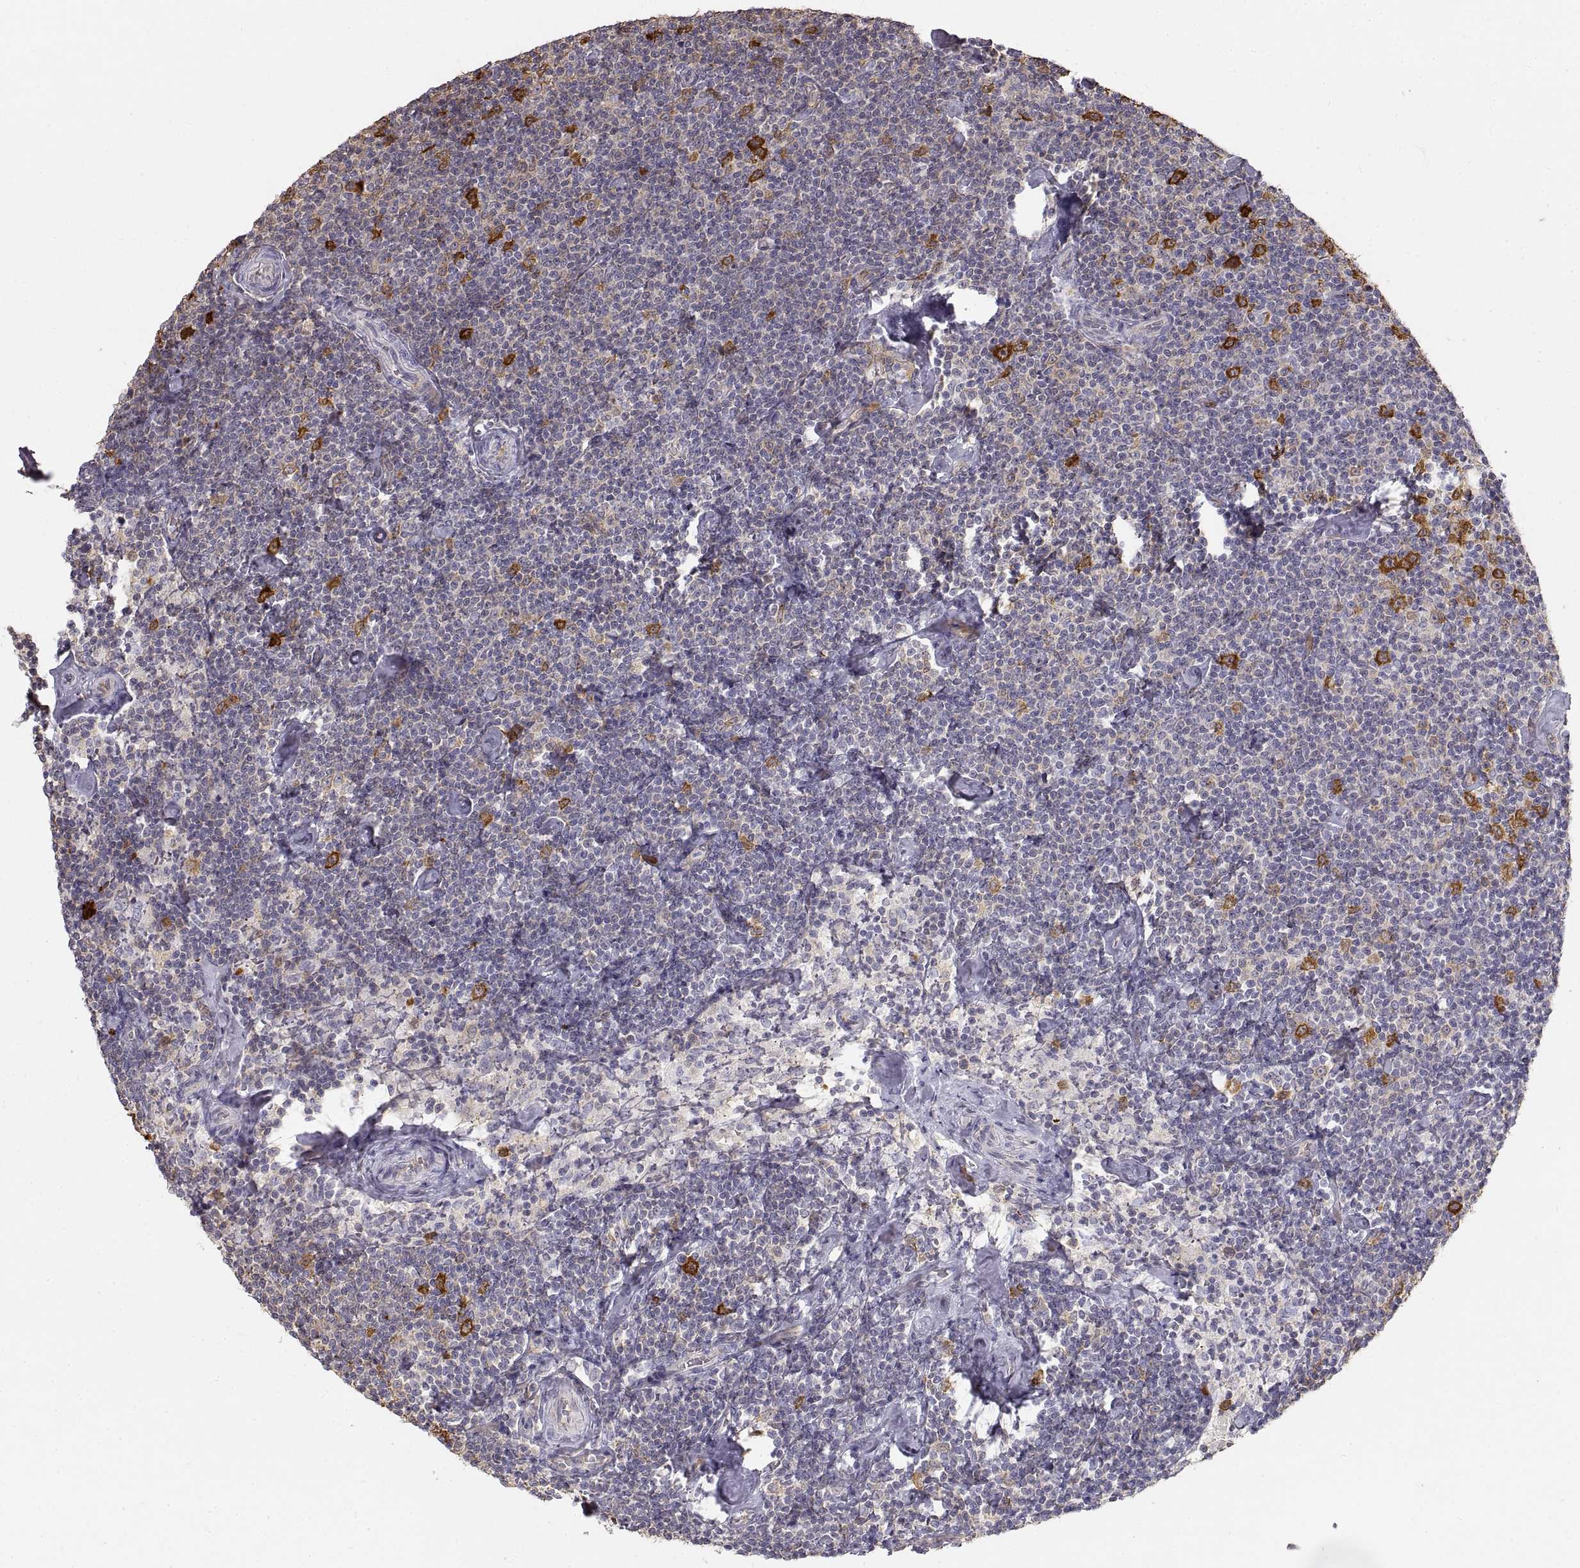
{"staining": {"intensity": "negative", "quantity": "none", "location": "none"}, "tissue": "lymphoma", "cell_type": "Tumor cells", "image_type": "cancer", "snomed": [{"axis": "morphology", "description": "Malignant lymphoma, non-Hodgkin's type, Low grade"}, {"axis": "topography", "description": "Lymph node"}], "caption": "The immunohistochemistry image has no significant positivity in tumor cells of malignant lymphoma, non-Hodgkin's type (low-grade) tissue.", "gene": "HSP90AB1", "patient": {"sex": "male", "age": 81}}